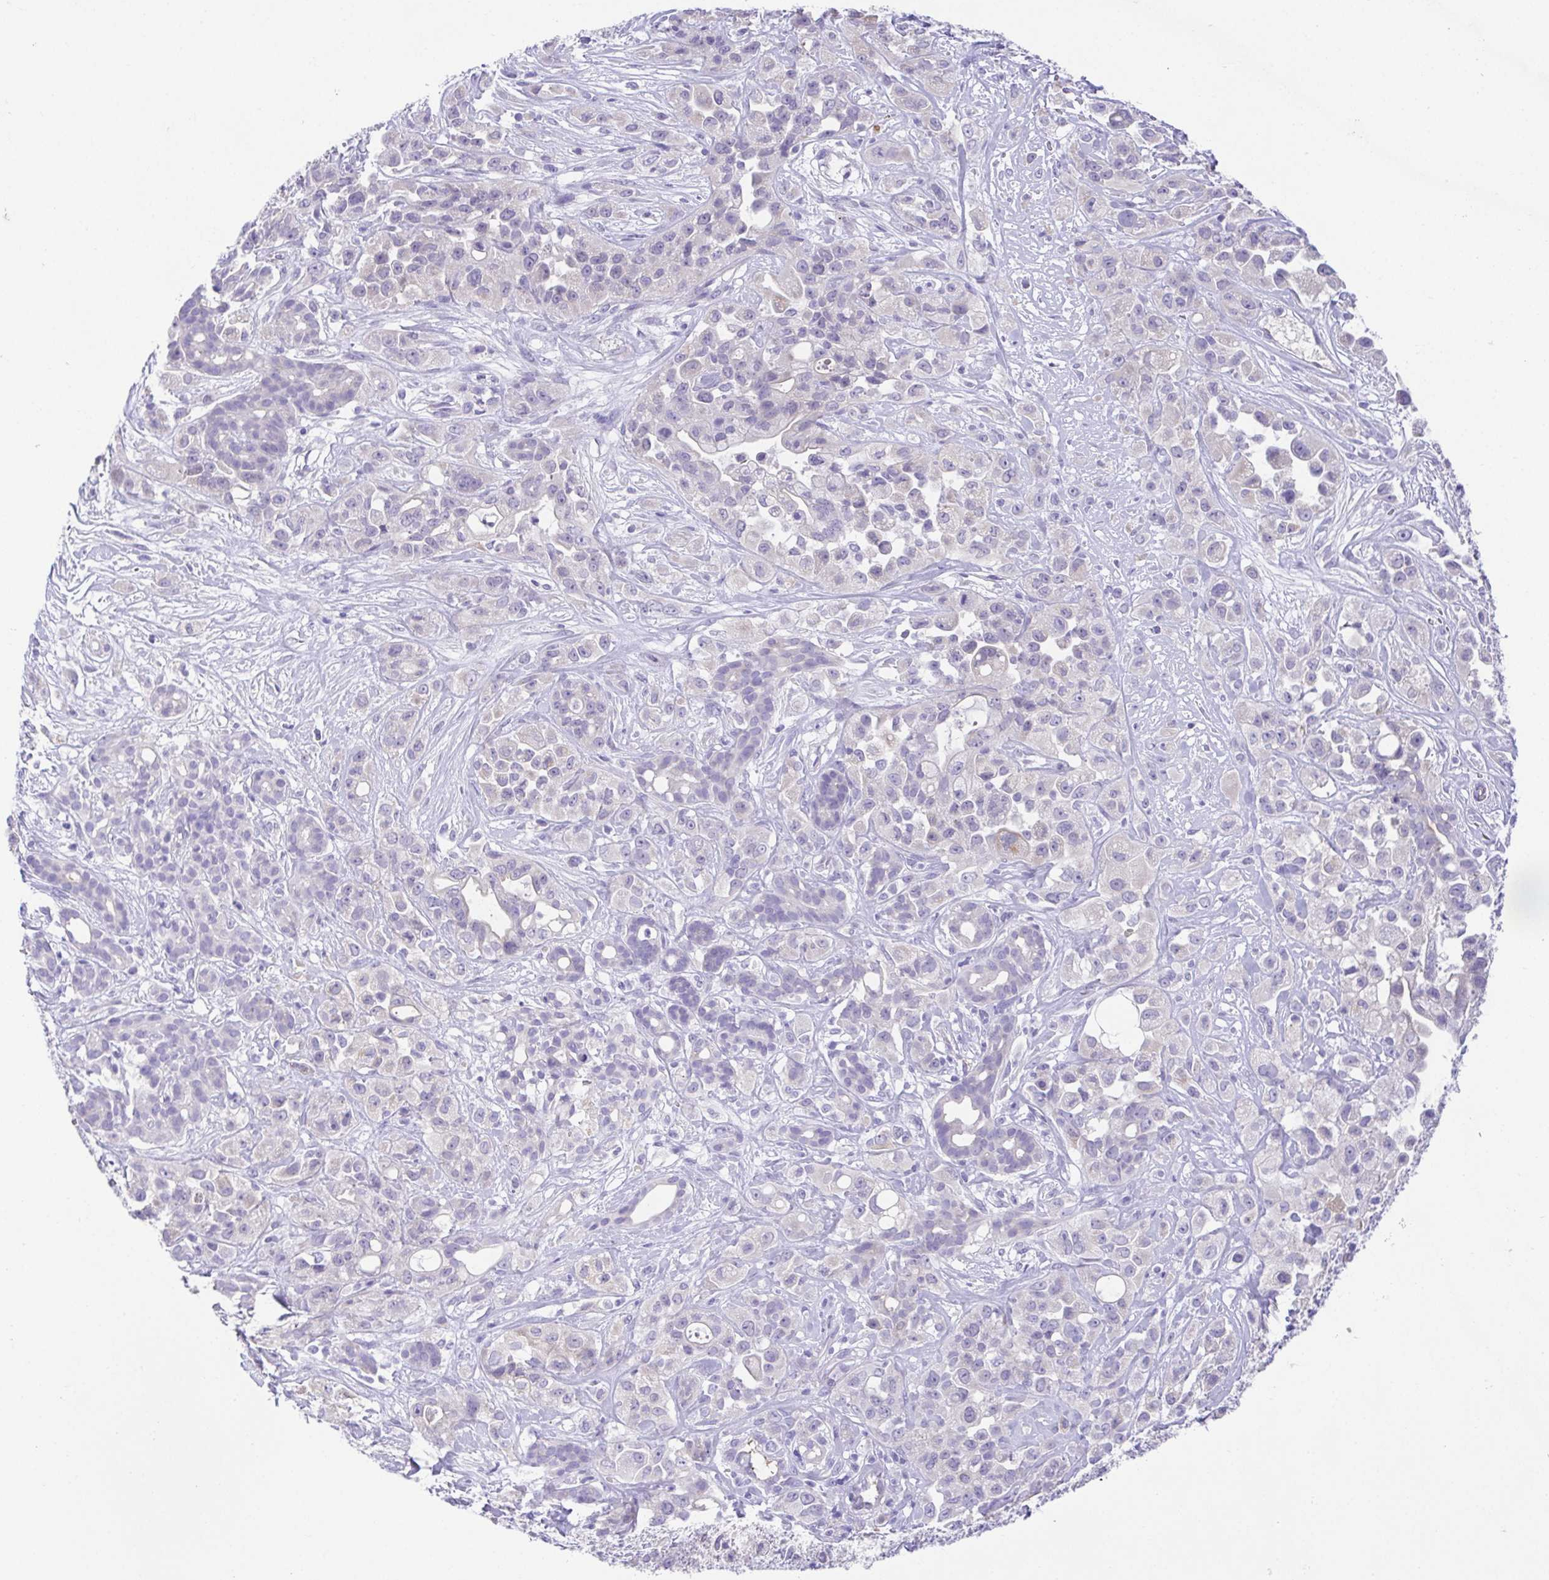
{"staining": {"intensity": "negative", "quantity": "none", "location": "none"}, "tissue": "pancreatic cancer", "cell_type": "Tumor cells", "image_type": "cancer", "snomed": [{"axis": "morphology", "description": "Adenocarcinoma, NOS"}, {"axis": "topography", "description": "Pancreas"}], "caption": "An image of adenocarcinoma (pancreatic) stained for a protein displays no brown staining in tumor cells.", "gene": "SPATA4", "patient": {"sex": "male", "age": 44}}